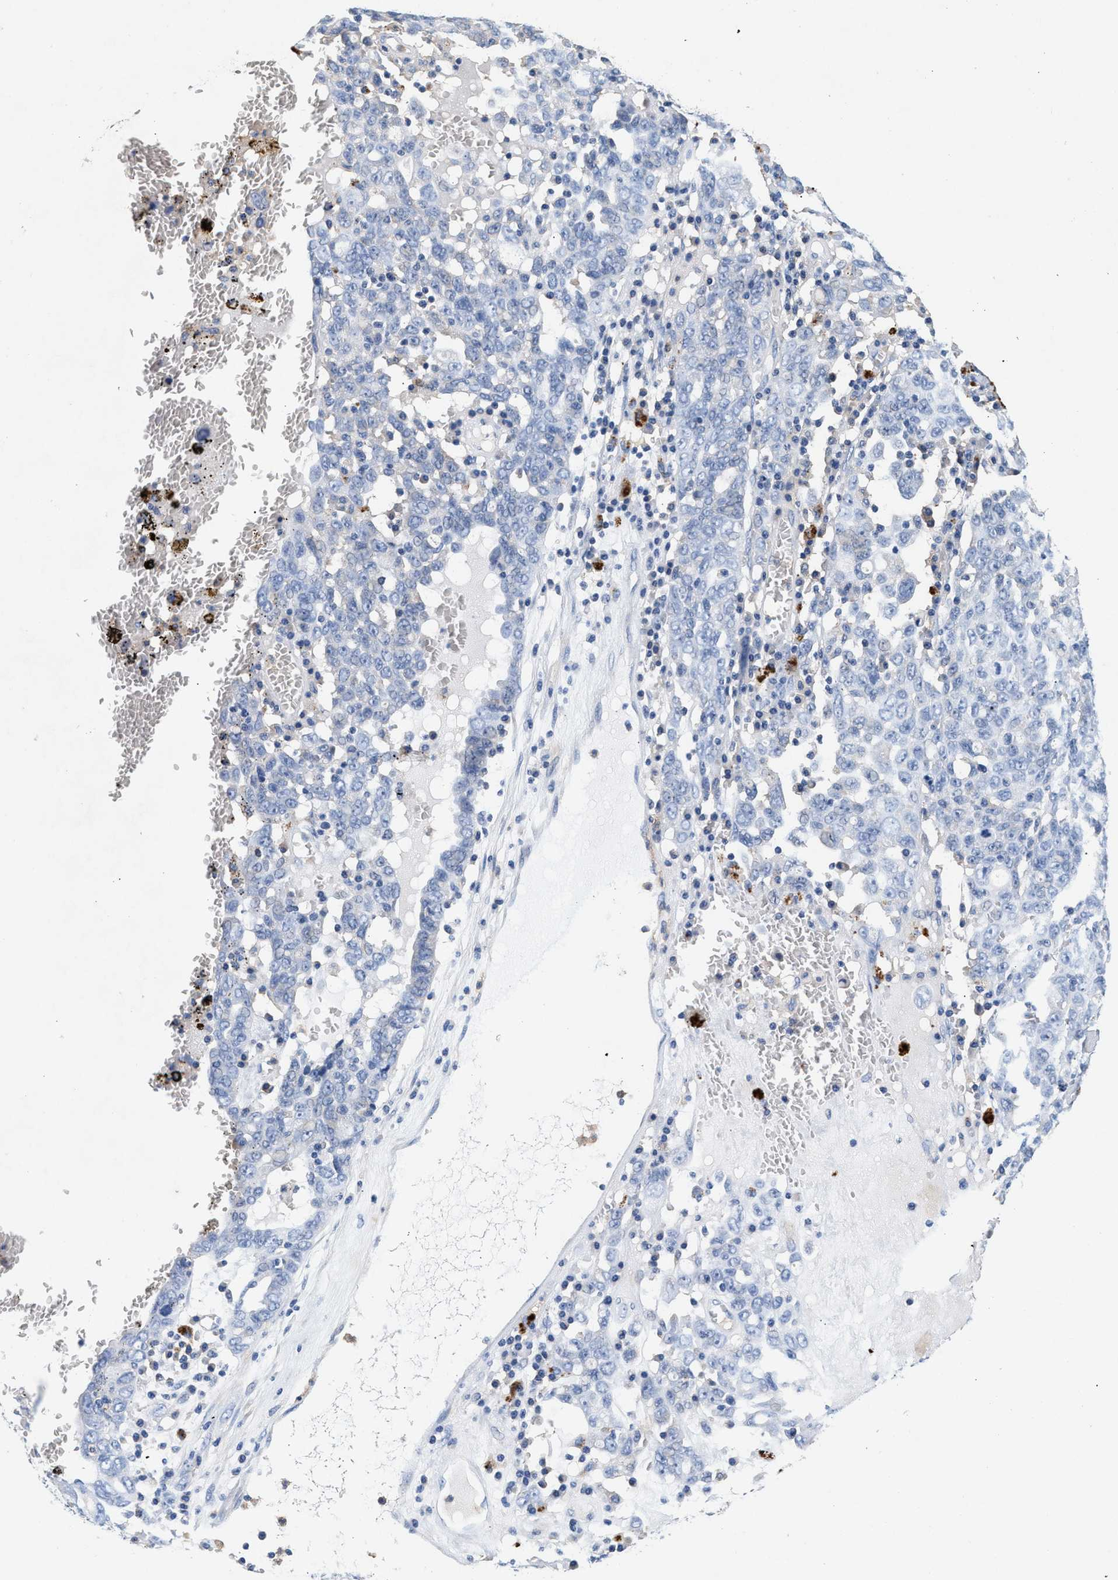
{"staining": {"intensity": "negative", "quantity": "none", "location": "none"}, "tissue": "ovarian cancer", "cell_type": "Tumor cells", "image_type": "cancer", "snomed": [{"axis": "morphology", "description": "Carcinoma, endometroid"}, {"axis": "topography", "description": "Ovary"}], "caption": "Immunohistochemistry of ovarian cancer (endometroid carcinoma) displays no expression in tumor cells.", "gene": "GNAI3", "patient": {"sex": "female", "age": 62}}